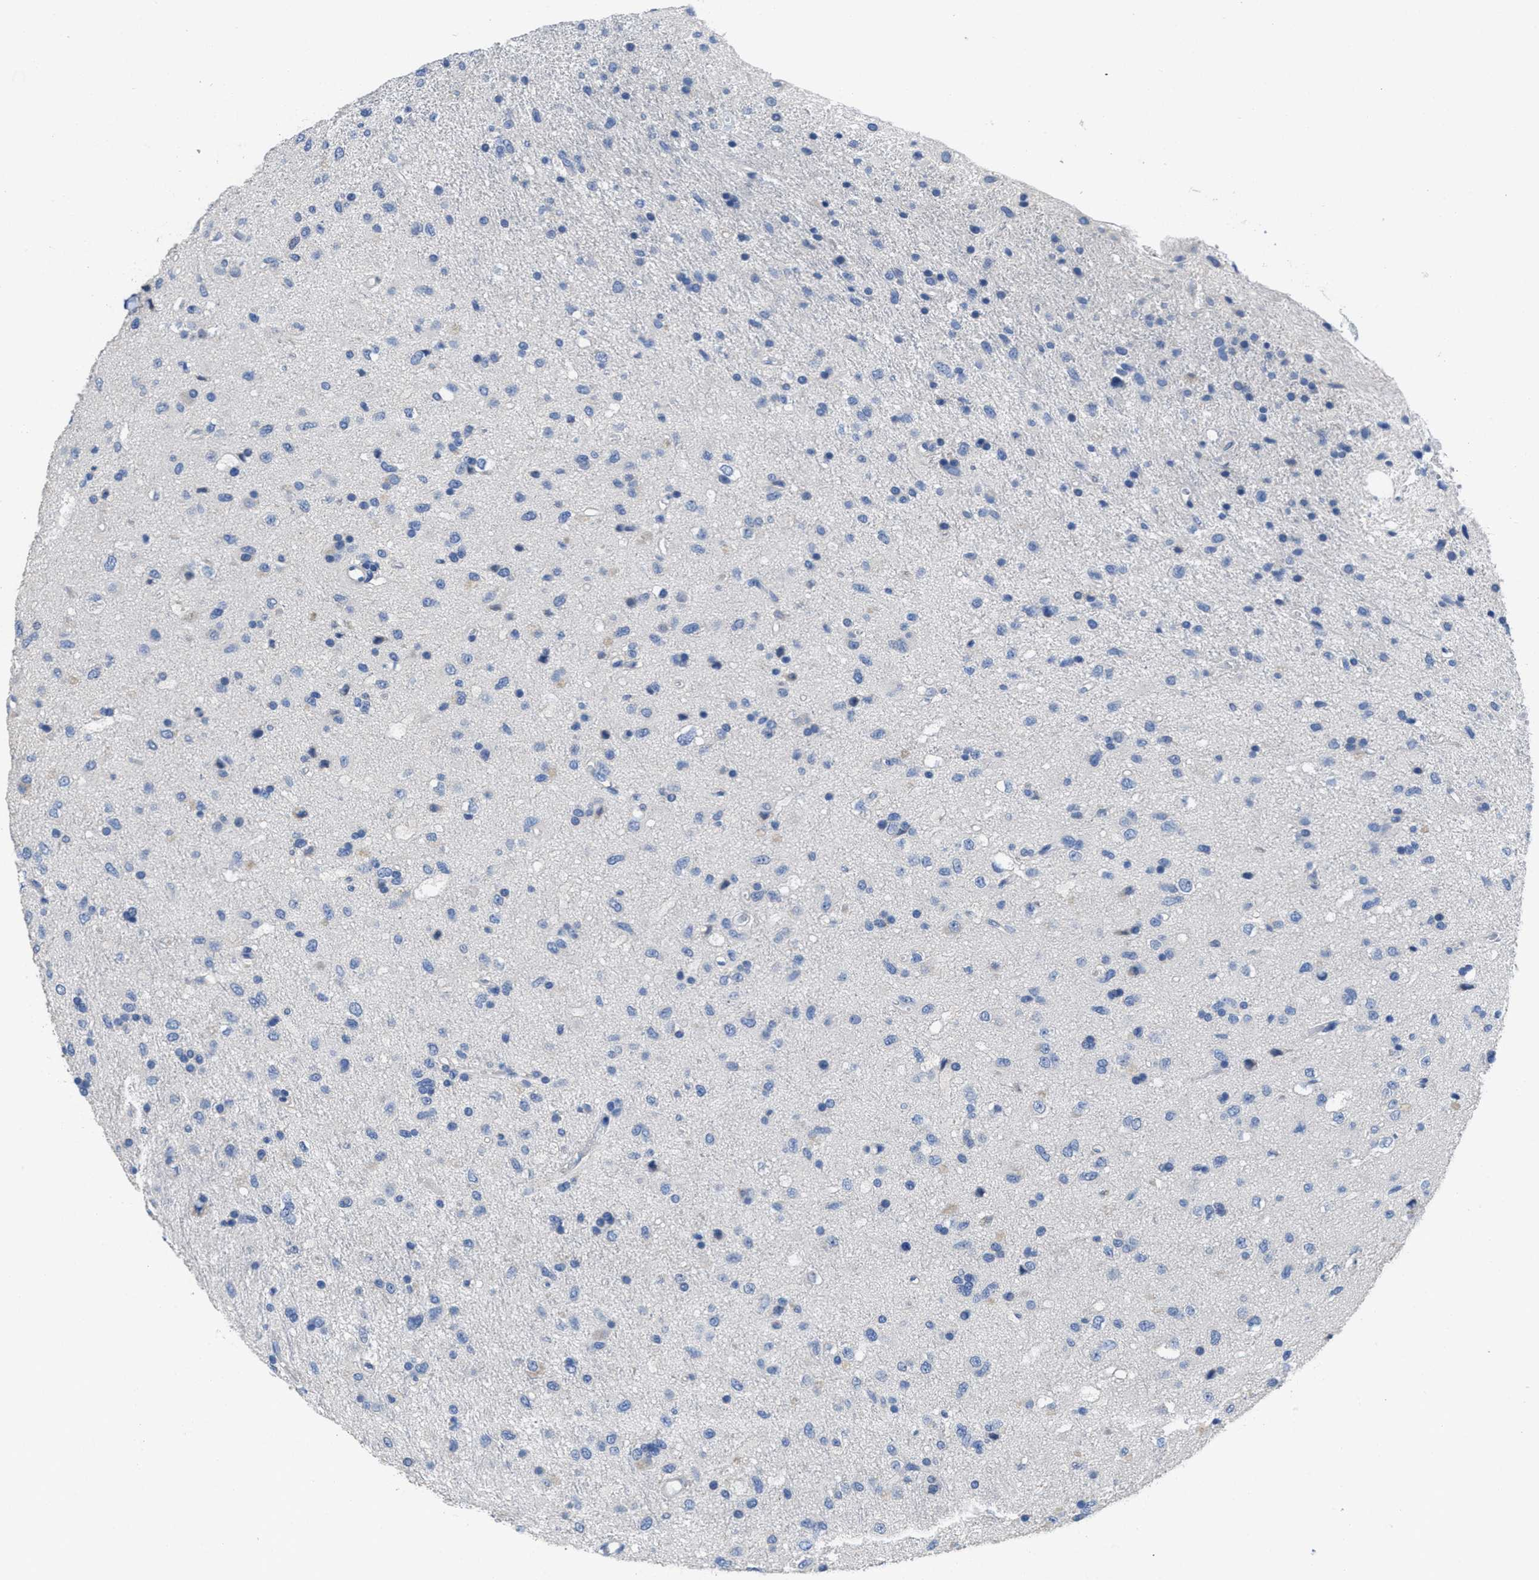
{"staining": {"intensity": "negative", "quantity": "none", "location": "none"}, "tissue": "glioma", "cell_type": "Tumor cells", "image_type": "cancer", "snomed": [{"axis": "morphology", "description": "Glioma, malignant, Low grade"}, {"axis": "topography", "description": "Brain"}], "caption": "A high-resolution micrograph shows immunohistochemistry staining of malignant glioma (low-grade), which demonstrates no significant expression in tumor cells. (DAB (3,3'-diaminobenzidine) immunohistochemistry (IHC) with hematoxylin counter stain).", "gene": "CA9", "patient": {"sex": "male", "age": 77}}